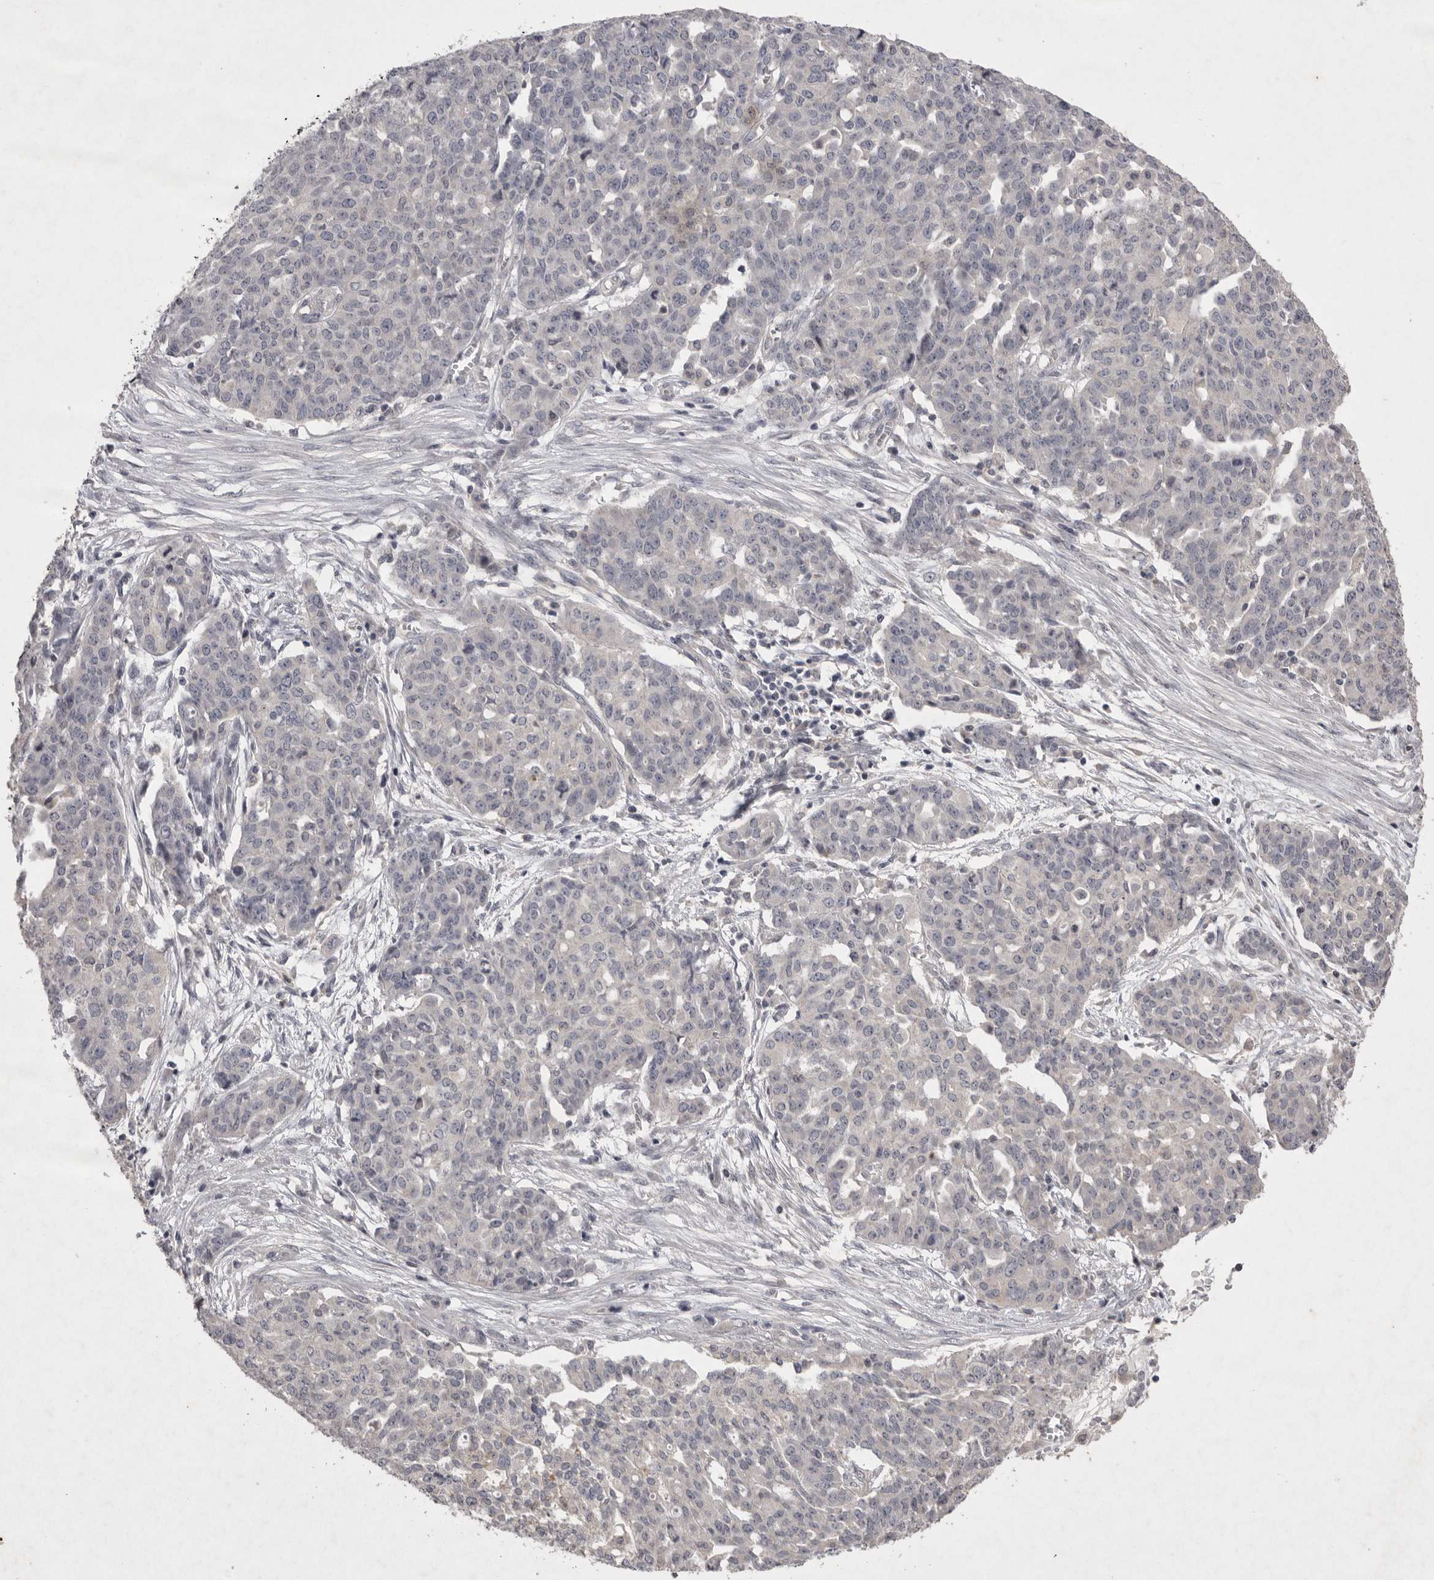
{"staining": {"intensity": "negative", "quantity": "none", "location": "none"}, "tissue": "ovarian cancer", "cell_type": "Tumor cells", "image_type": "cancer", "snomed": [{"axis": "morphology", "description": "Cystadenocarcinoma, serous, NOS"}, {"axis": "topography", "description": "Soft tissue"}, {"axis": "topography", "description": "Ovary"}], "caption": "There is no significant expression in tumor cells of serous cystadenocarcinoma (ovarian).", "gene": "APLNR", "patient": {"sex": "female", "age": 57}}